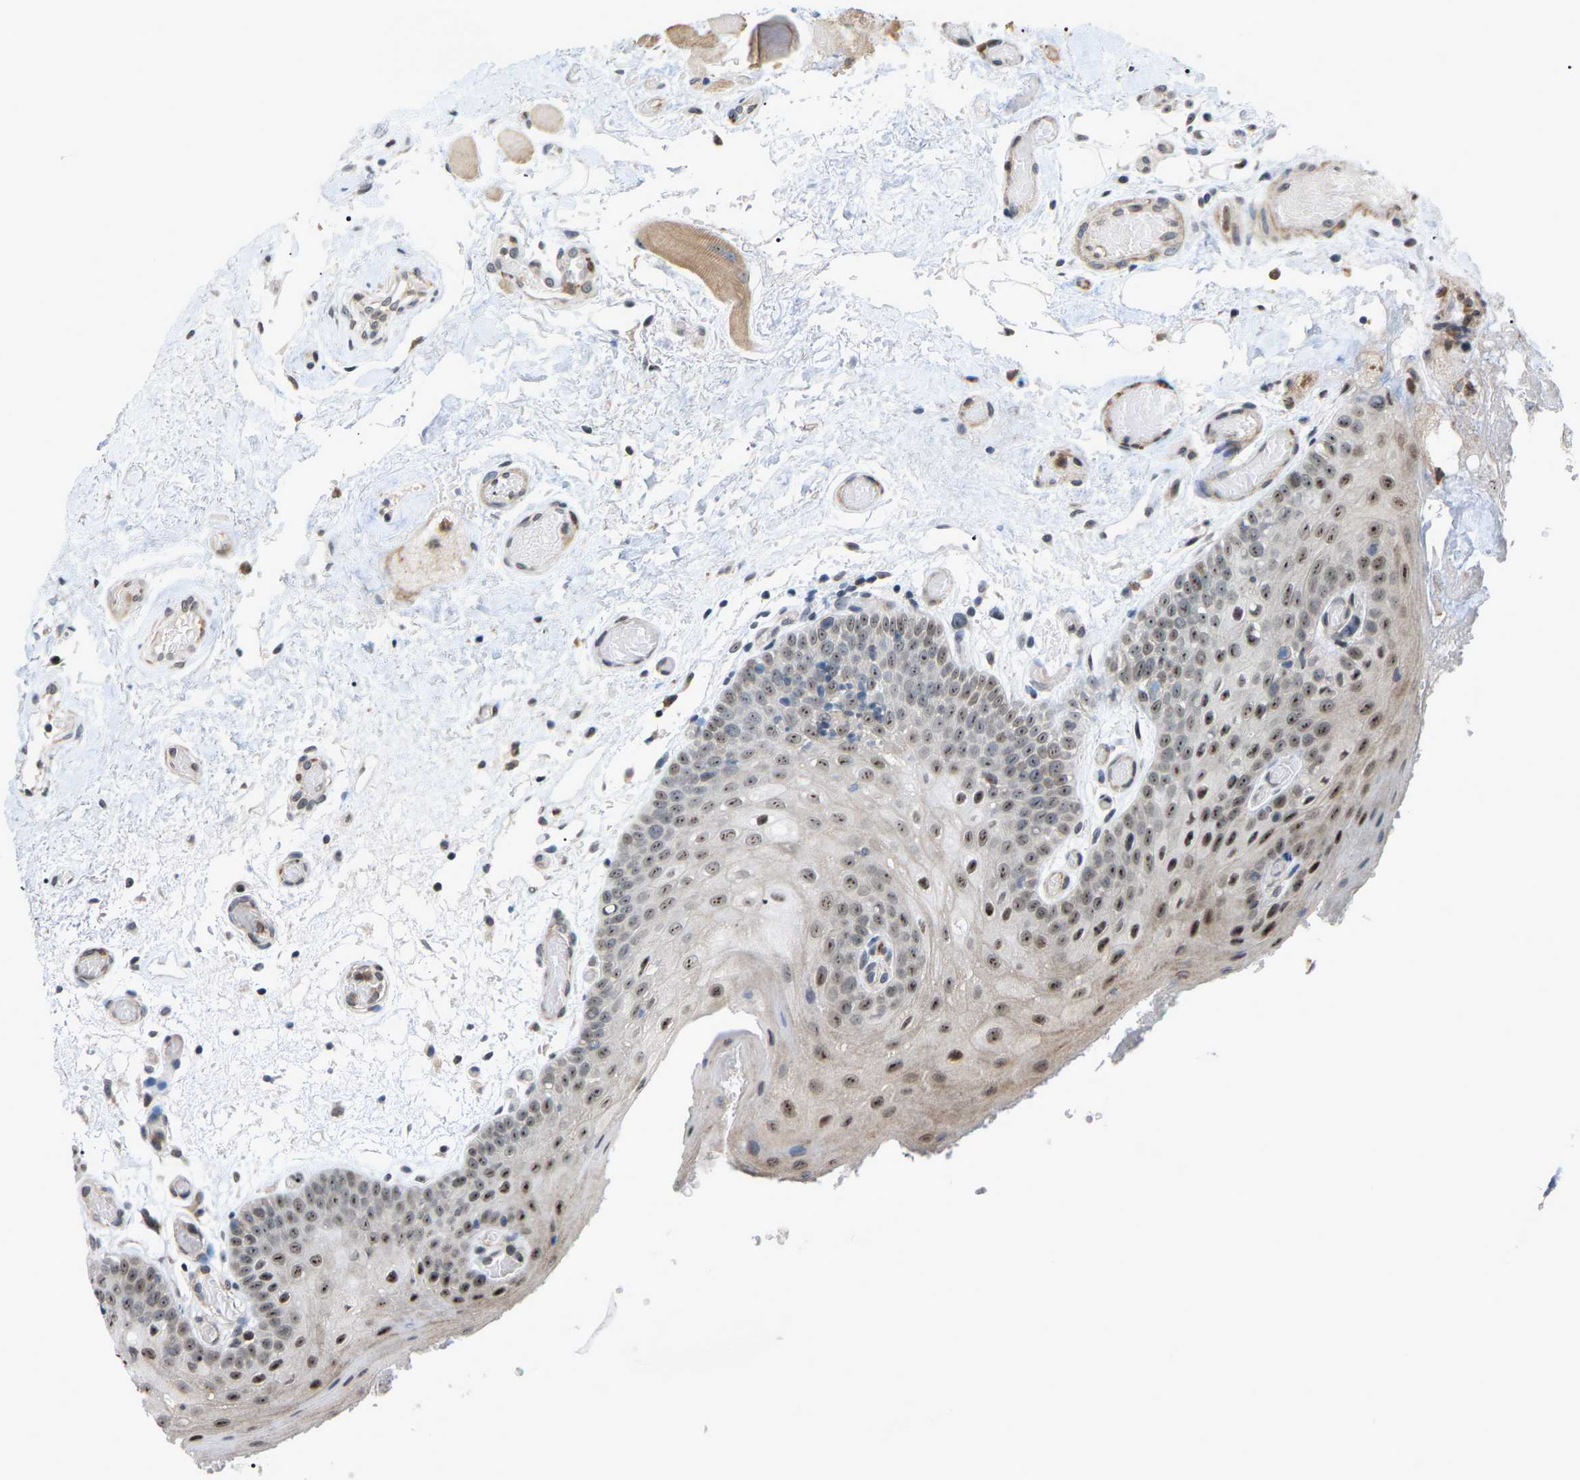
{"staining": {"intensity": "moderate", "quantity": "25%-75%", "location": "nuclear"}, "tissue": "oral mucosa", "cell_type": "Squamous epithelial cells", "image_type": "normal", "snomed": [{"axis": "morphology", "description": "Normal tissue, NOS"}, {"axis": "morphology", "description": "Squamous cell carcinoma, NOS"}, {"axis": "topography", "description": "Oral tissue"}, {"axis": "topography", "description": "Head-Neck"}], "caption": "Oral mucosa stained with DAB IHC exhibits medium levels of moderate nuclear staining in about 25%-75% of squamous epithelial cells. (DAB (3,3'-diaminobenzidine) = brown stain, brightfield microscopy at high magnification).", "gene": "CROT", "patient": {"sex": "male", "age": 71}}